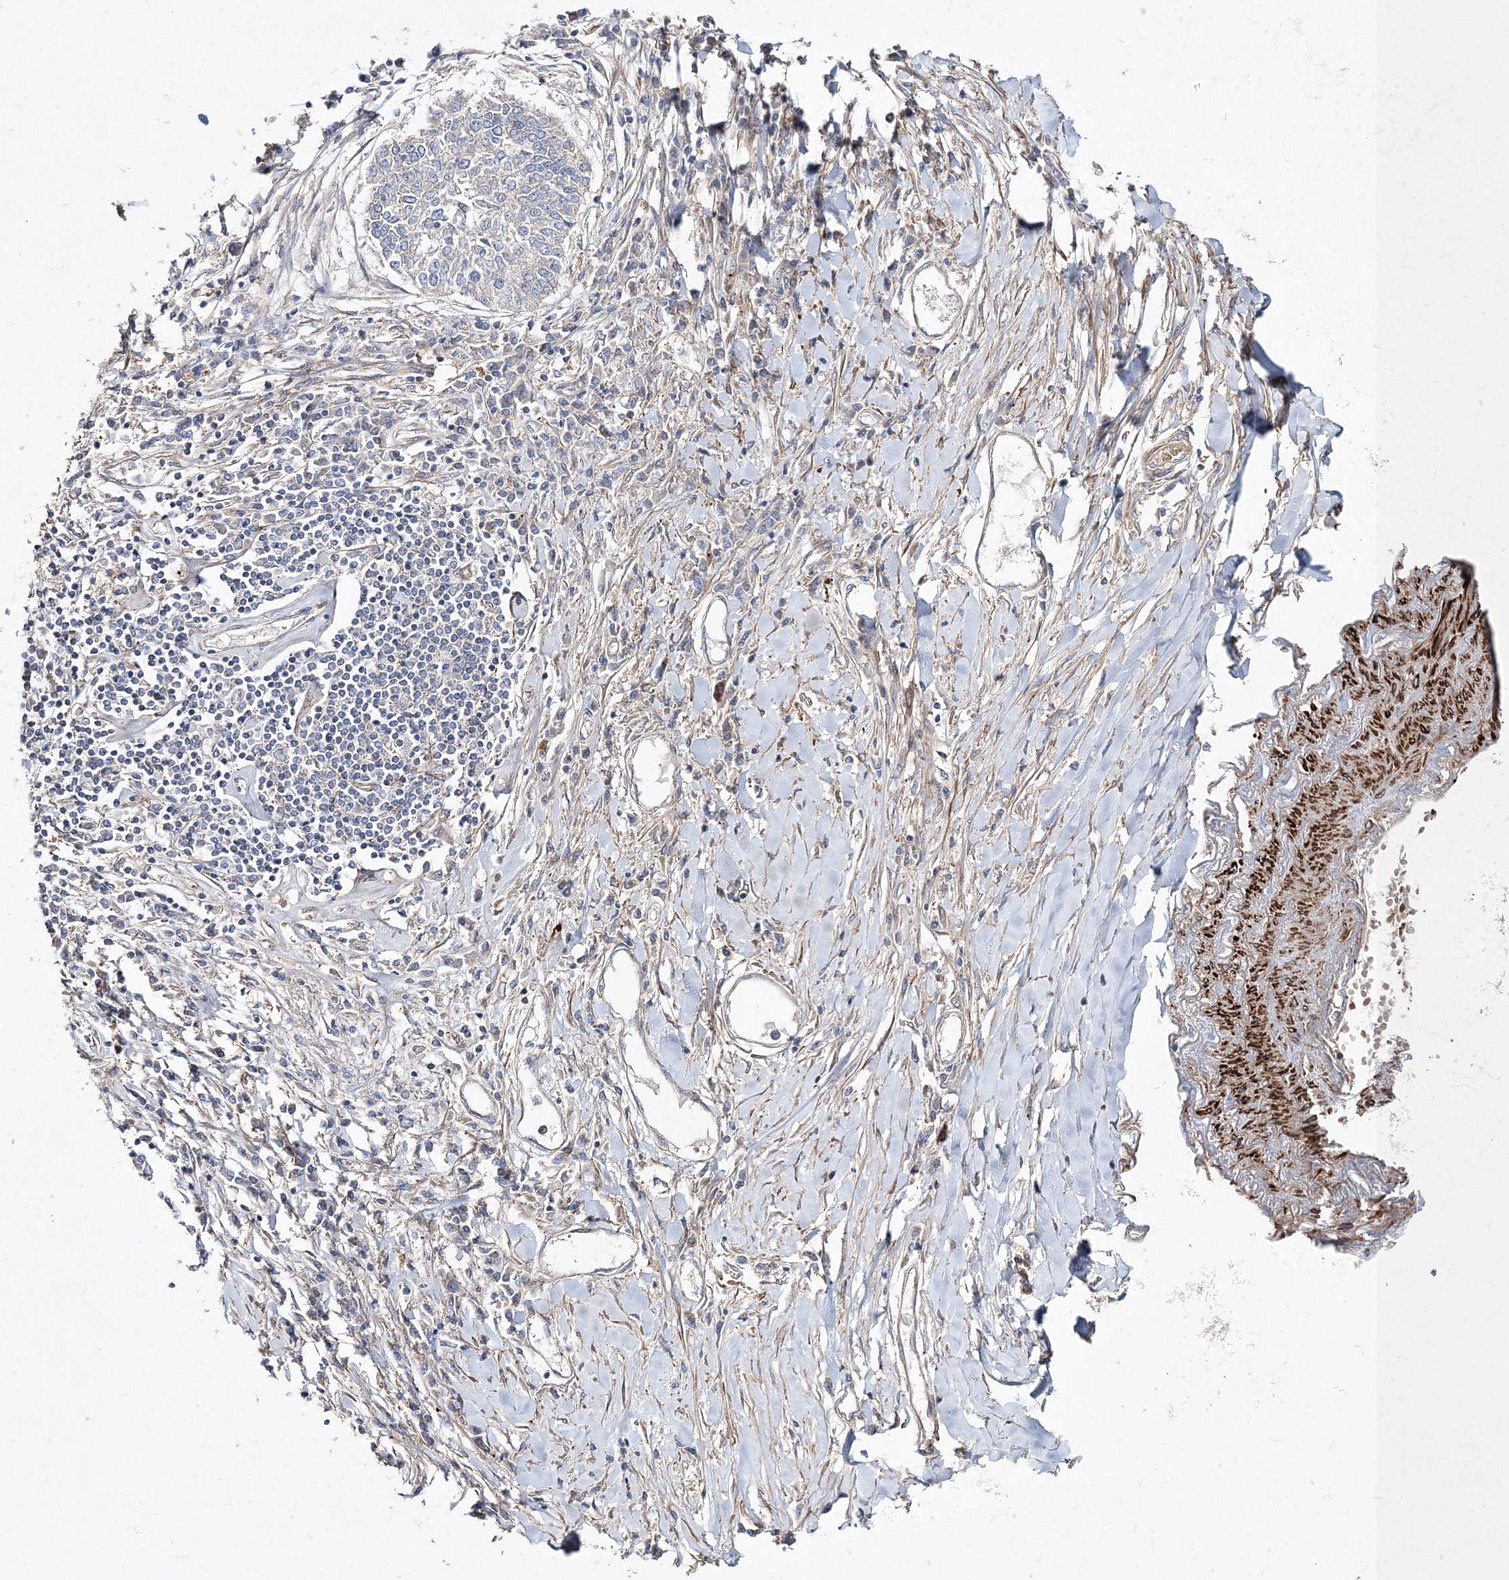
{"staining": {"intensity": "negative", "quantity": "none", "location": "none"}, "tissue": "lung cancer", "cell_type": "Tumor cells", "image_type": "cancer", "snomed": [{"axis": "morphology", "description": "Normal tissue, NOS"}, {"axis": "morphology", "description": "Squamous cell carcinoma, NOS"}, {"axis": "topography", "description": "Cartilage tissue"}, {"axis": "topography", "description": "Bronchus"}, {"axis": "topography", "description": "Lung"}, {"axis": "topography", "description": "Peripheral nerve tissue"}], "caption": "Immunohistochemistry image of human squamous cell carcinoma (lung) stained for a protein (brown), which reveals no positivity in tumor cells.", "gene": "ZSWIM6", "patient": {"sex": "female", "age": 49}}